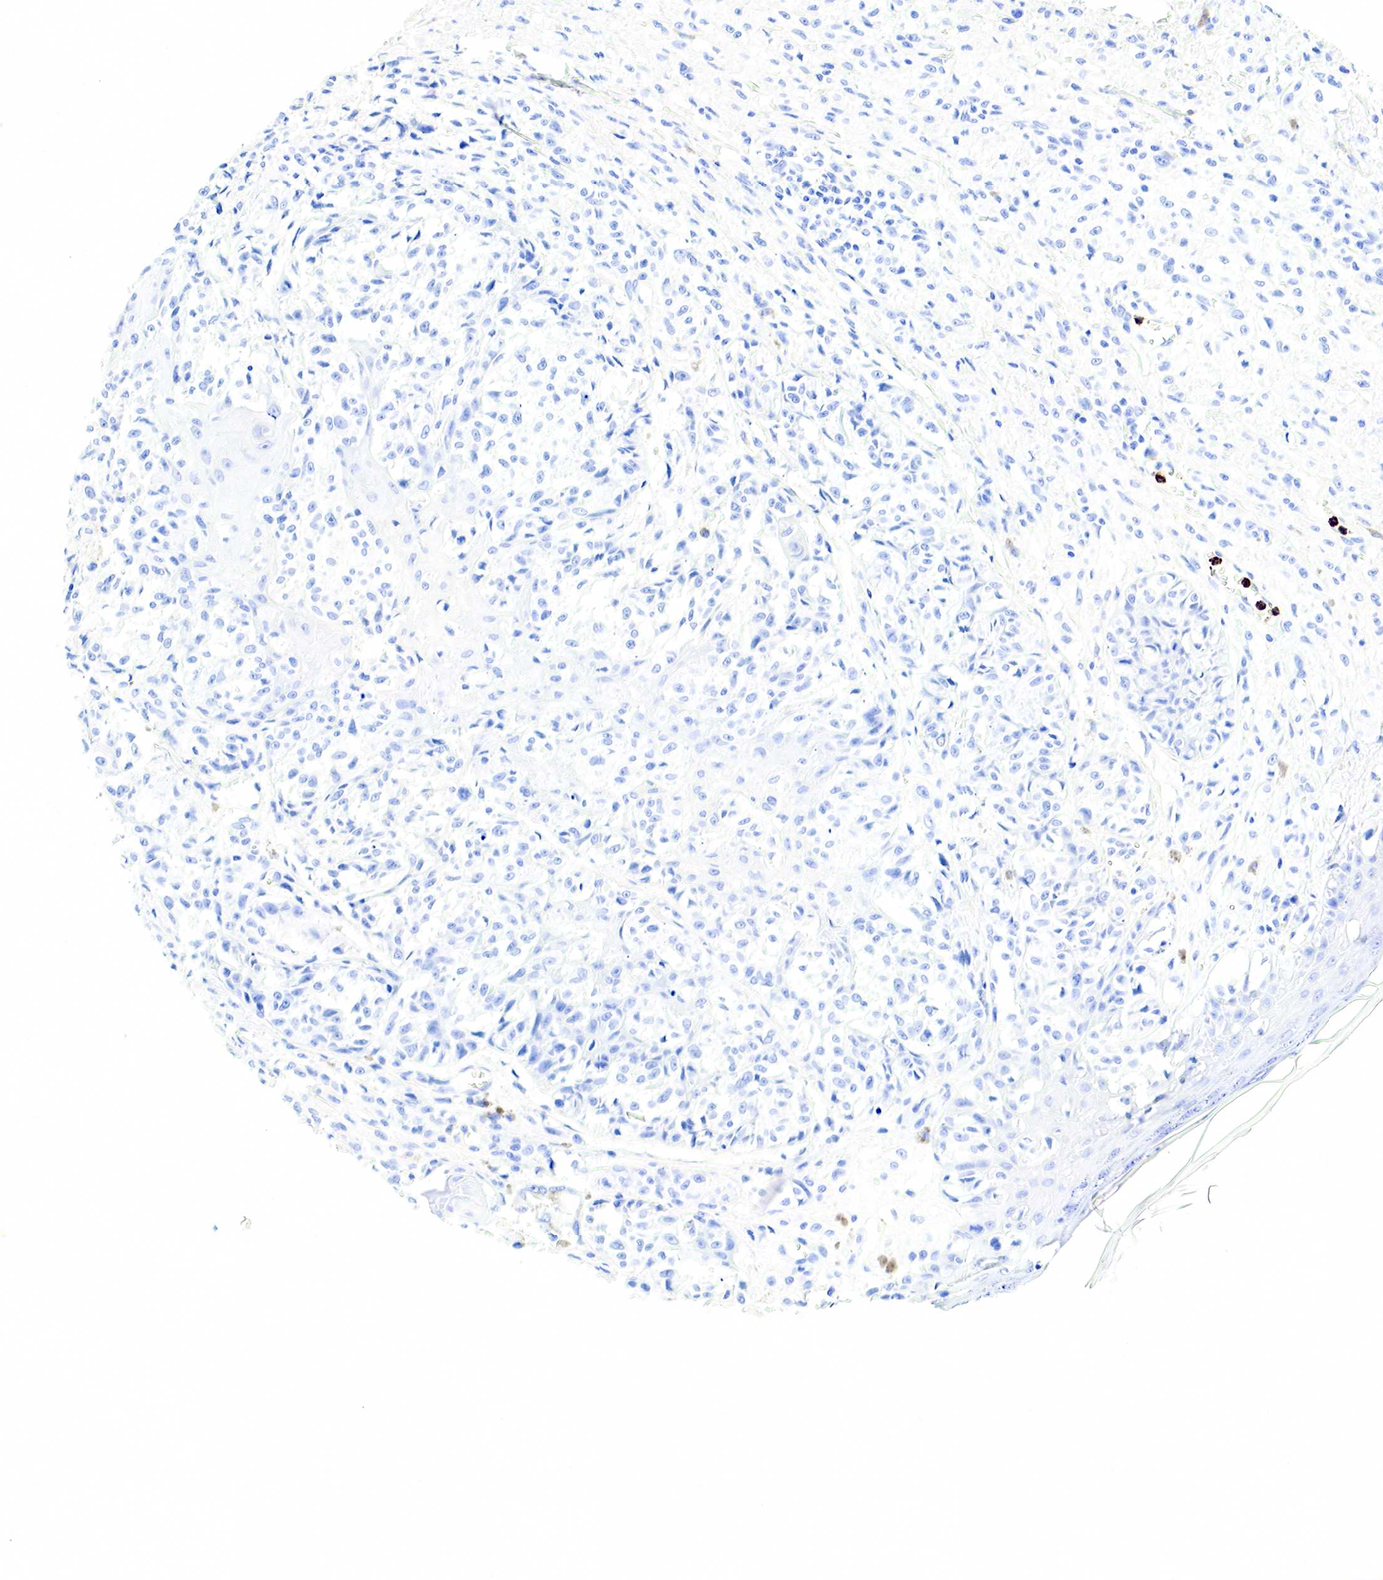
{"staining": {"intensity": "negative", "quantity": "none", "location": "none"}, "tissue": "melanoma", "cell_type": "Tumor cells", "image_type": "cancer", "snomed": [{"axis": "morphology", "description": "Malignant melanoma, NOS"}, {"axis": "topography", "description": "Skin"}], "caption": "High power microscopy histopathology image of an immunohistochemistry micrograph of malignant melanoma, revealing no significant staining in tumor cells. (DAB (3,3'-diaminobenzidine) immunohistochemistry visualized using brightfield microscopy, high magnification).", "gene": "FUT4", "patient": {"sex": "male", "age": 80}}